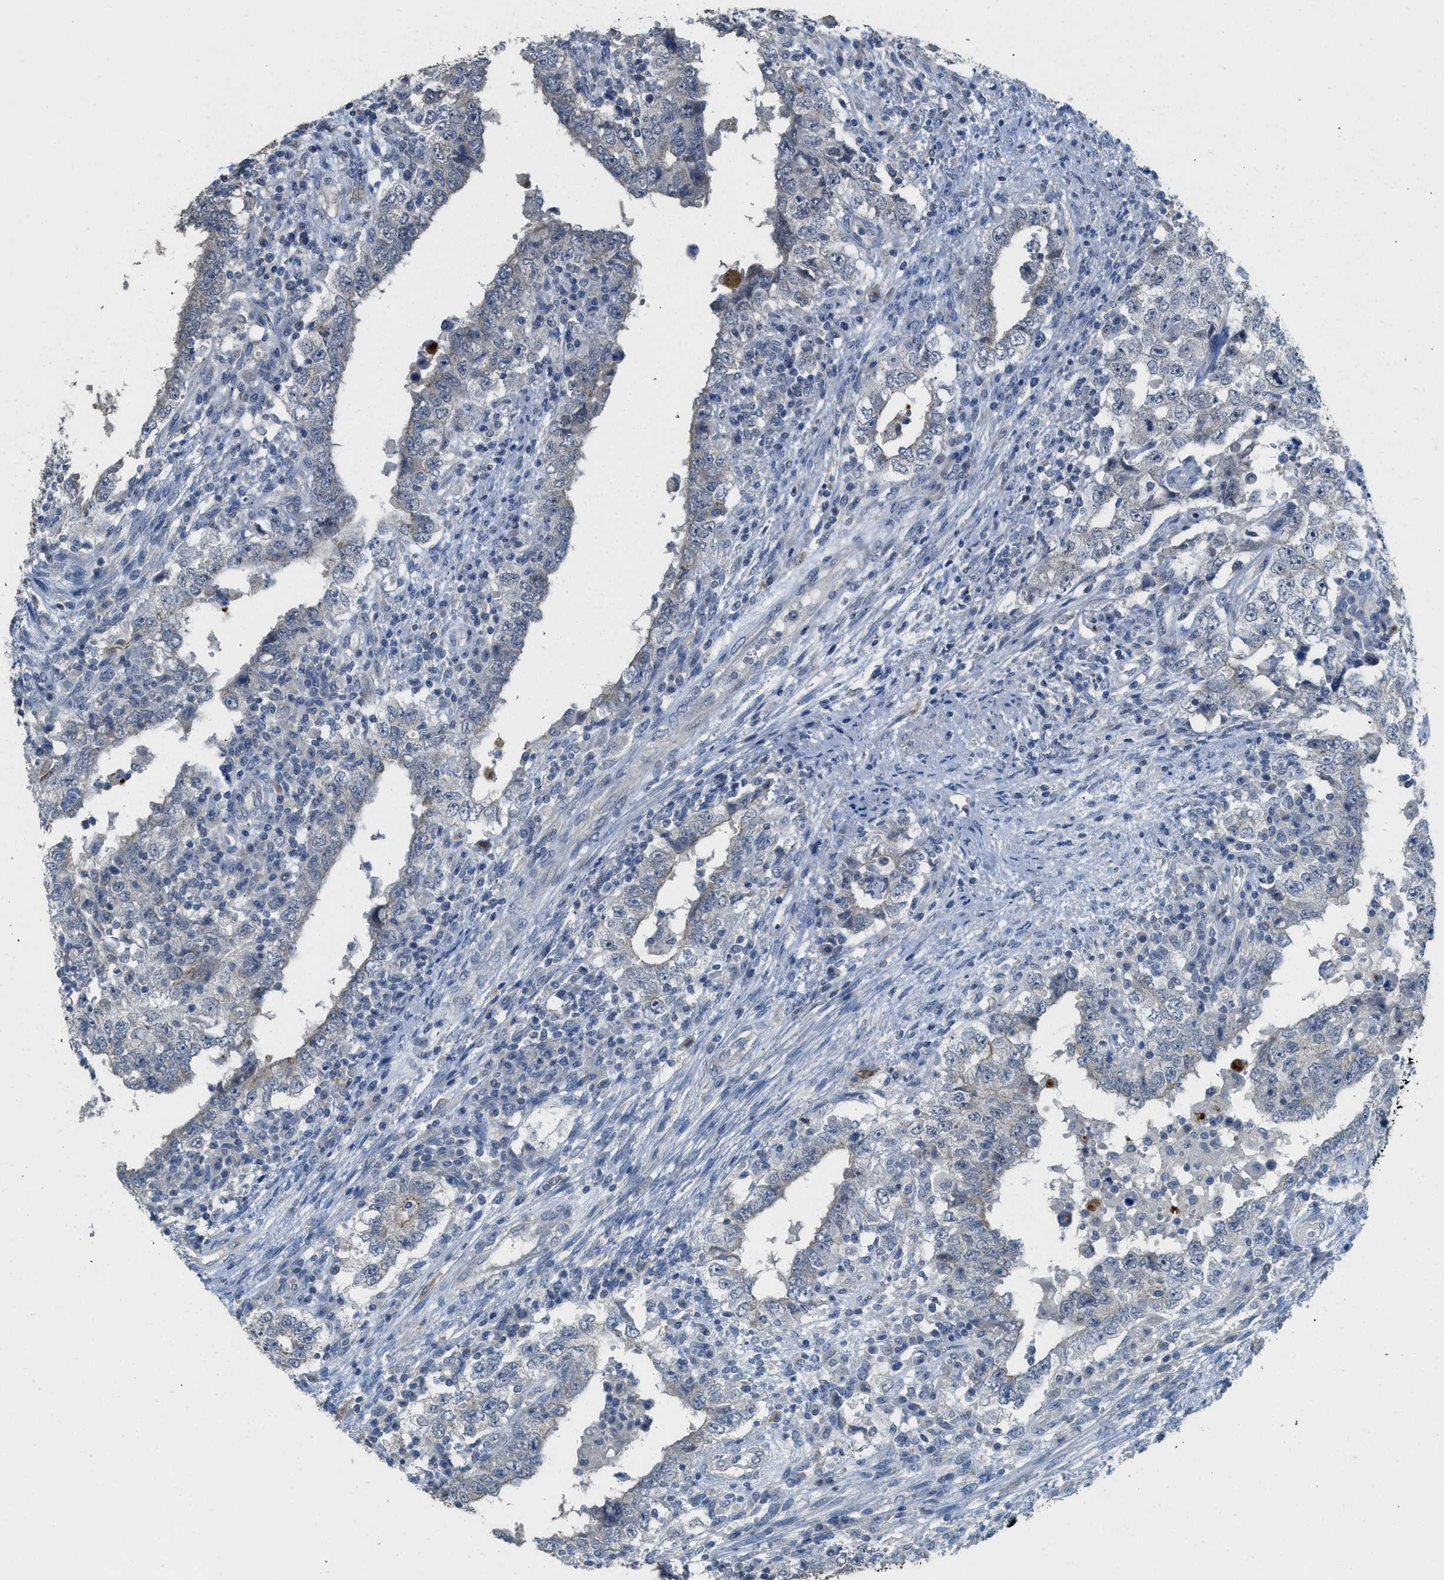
{"staining": {"intensity": "negative", "quantity": "none", "location": "none"}, "tissue": "testis cancer", "cell_type": "Tumor cells", "image_type": "cancer", "snomed": [{"axis": "morphology", "description": "Carcinoma, Embryonal, NOS"}, {"axis": "topography", "description": "Testis"}], "caption": "There is no significant positivity in tumor cells of embryonal carcinoma (testis). (Stains: DAB (3,3'-diaminobenzidine) immunohistochemistry (IHC) with hematoxylin counter stain, Microscopy: brightfield microscopy at high magnification).", "gene": "TIMD4", "patient": {"sex": "male", "age": 26}}